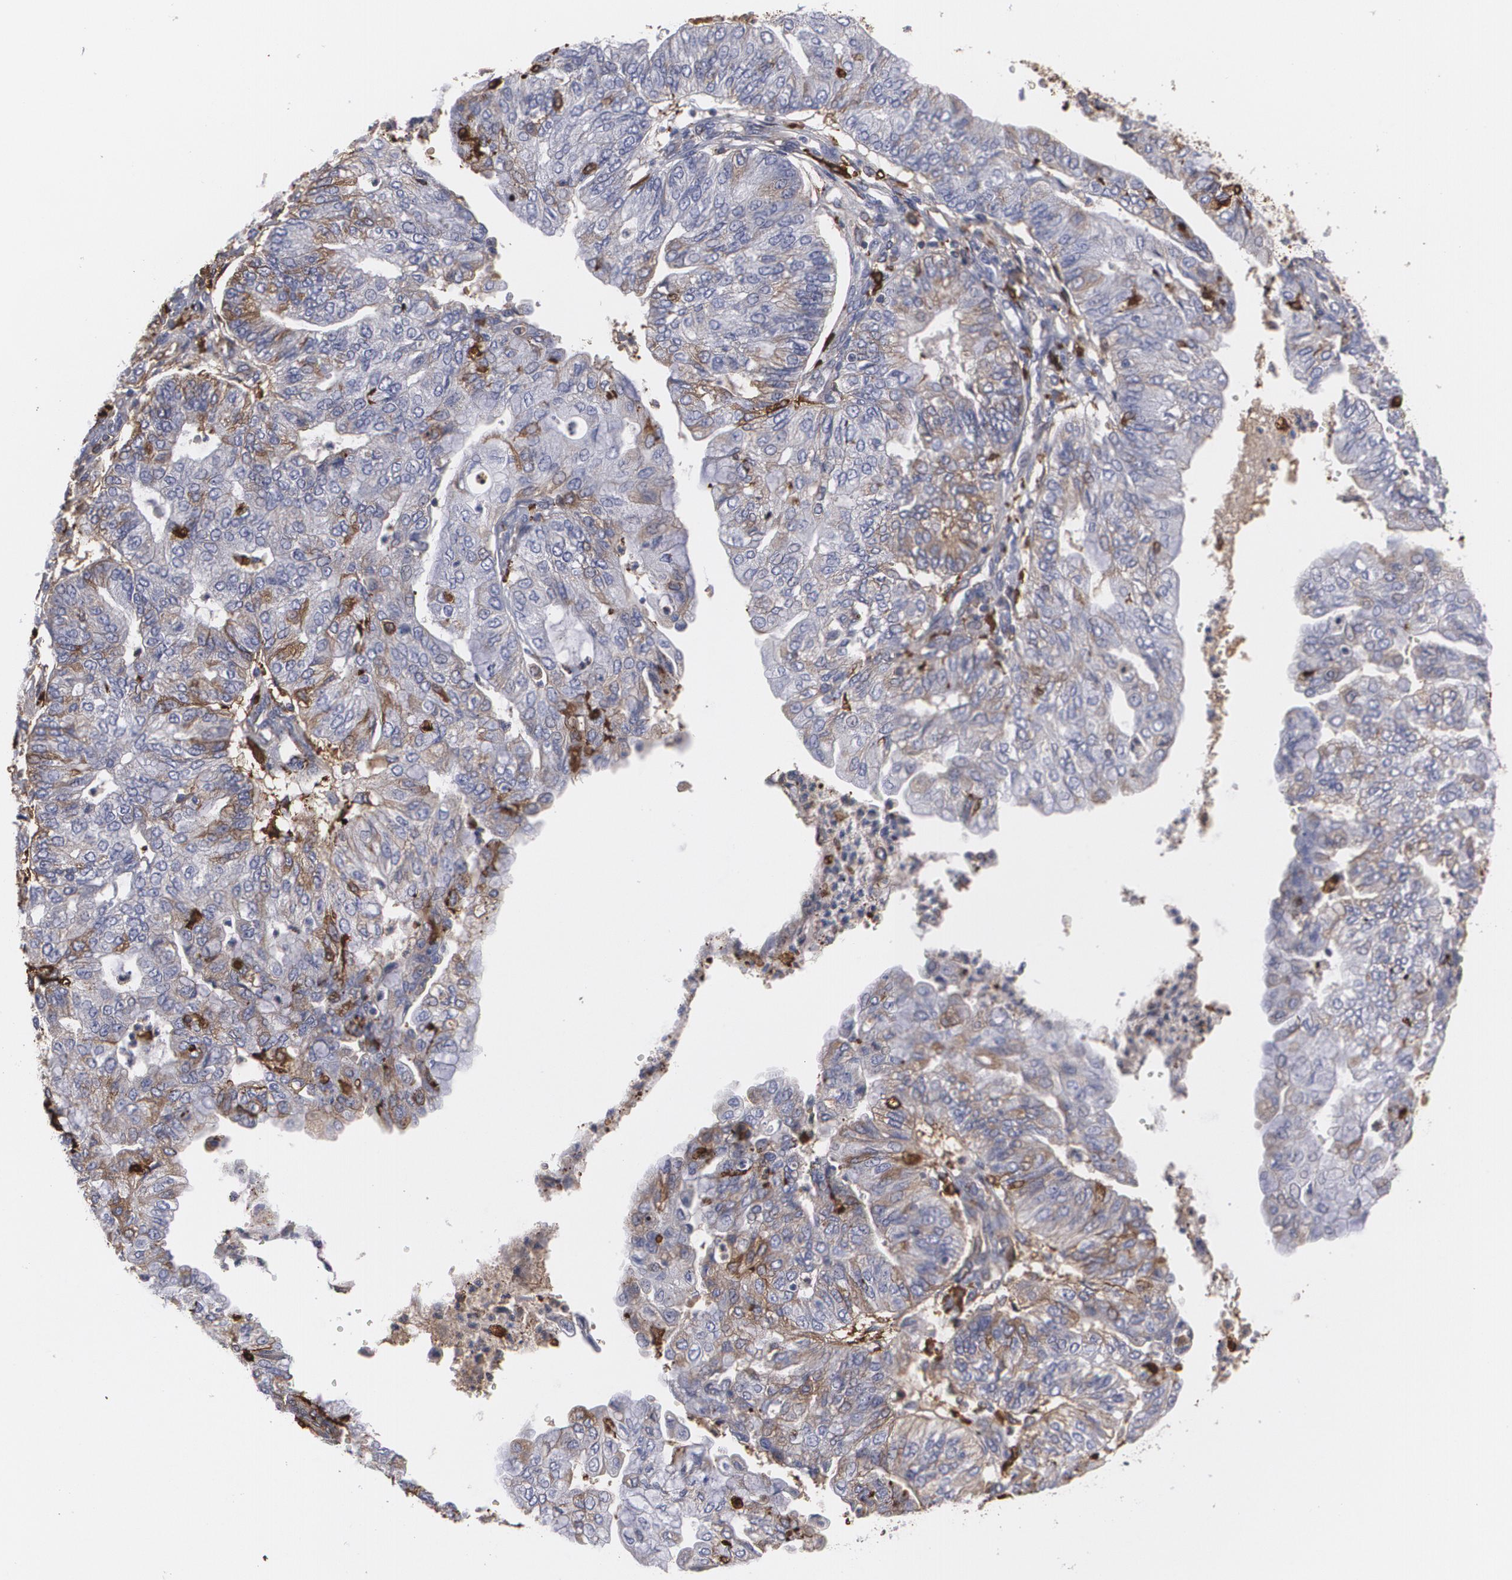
{"staining": {"intensity": "negative", "quantity": "none", "location": "none"}, "tissue": "endometrial cancer", "cell_type": "Tumor cells", "image_type": "cancer", "snomed": [{"axis": "morphology", "description": "Adenocarcinoma, NOS"}, {"axis": "topography", "description": "Endometrium"}], "caption": "Tumor cells show no significant protein positivity in endometrial adenocarcinoma. The staining is performed using DAB (3,3'-diaminobenzidine) brown chromogen with nuclei counter-stained in using hematoxylin.", "gene": "ODC1", "patient": {"sex": "female", "age": 59}}